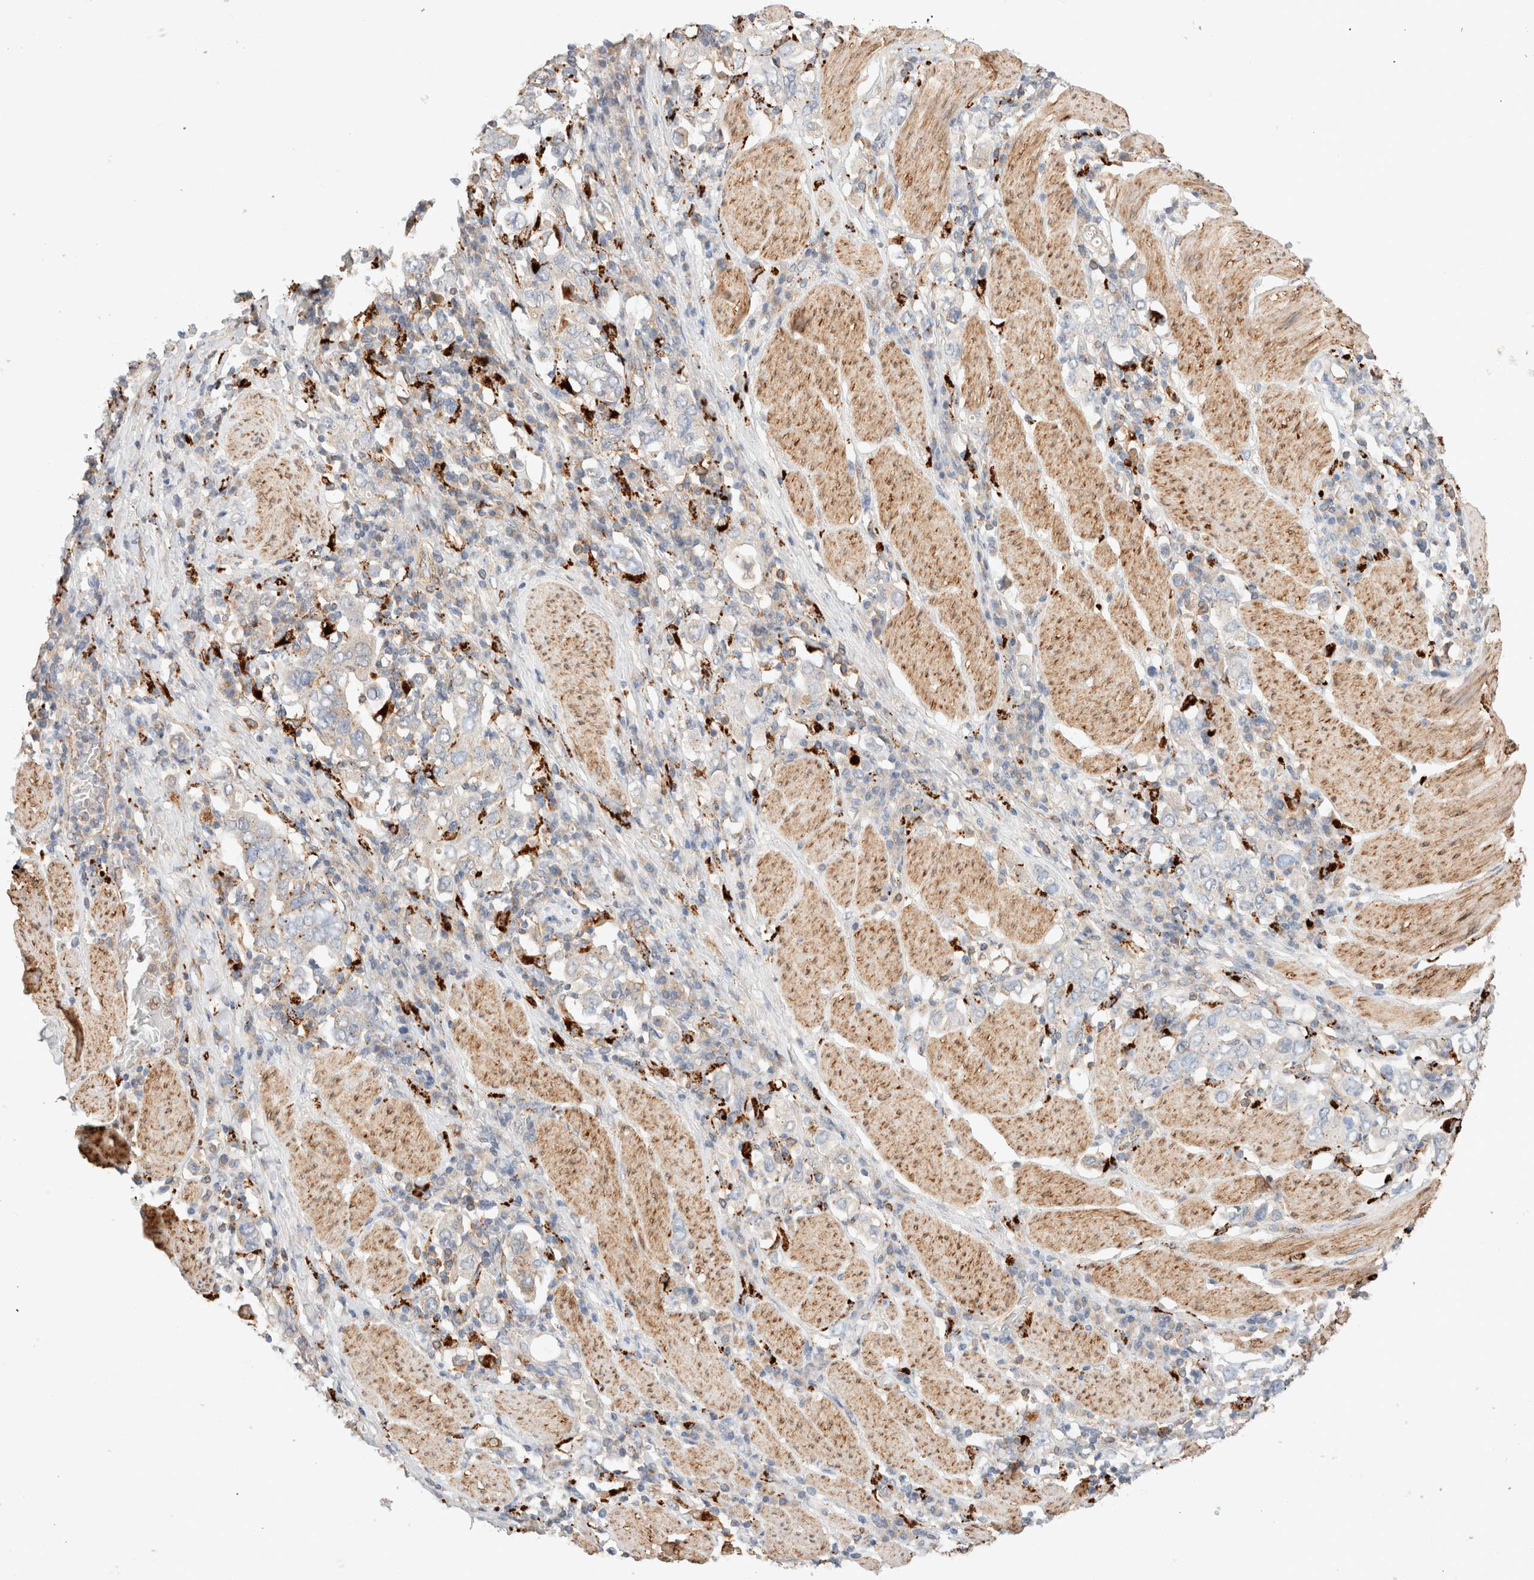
{"staining": {"intensity": "weak", "quantity": "<25%", "location": "cytoplasmic/membranous"}, "tissue": "stomach cancer", "cell_type": "Tumor cells", "image_type": "cancer", "snomed": [{"axis": "morphology", "description": "Adenocarcinoma, NOS"}, {"axis": "topography", "description": "Stomach, upper"}], "caption": "Immunohistochemical staining of human stomach cancer shows no significant staining in tumor cells. Brightfield microscopy of immunohistochemistry stained with DAB (brown) and hematoxylin (blue), captured at high magnification.", "gene": "RABEPK", "patient": {"sex": "male", "age": 62}}